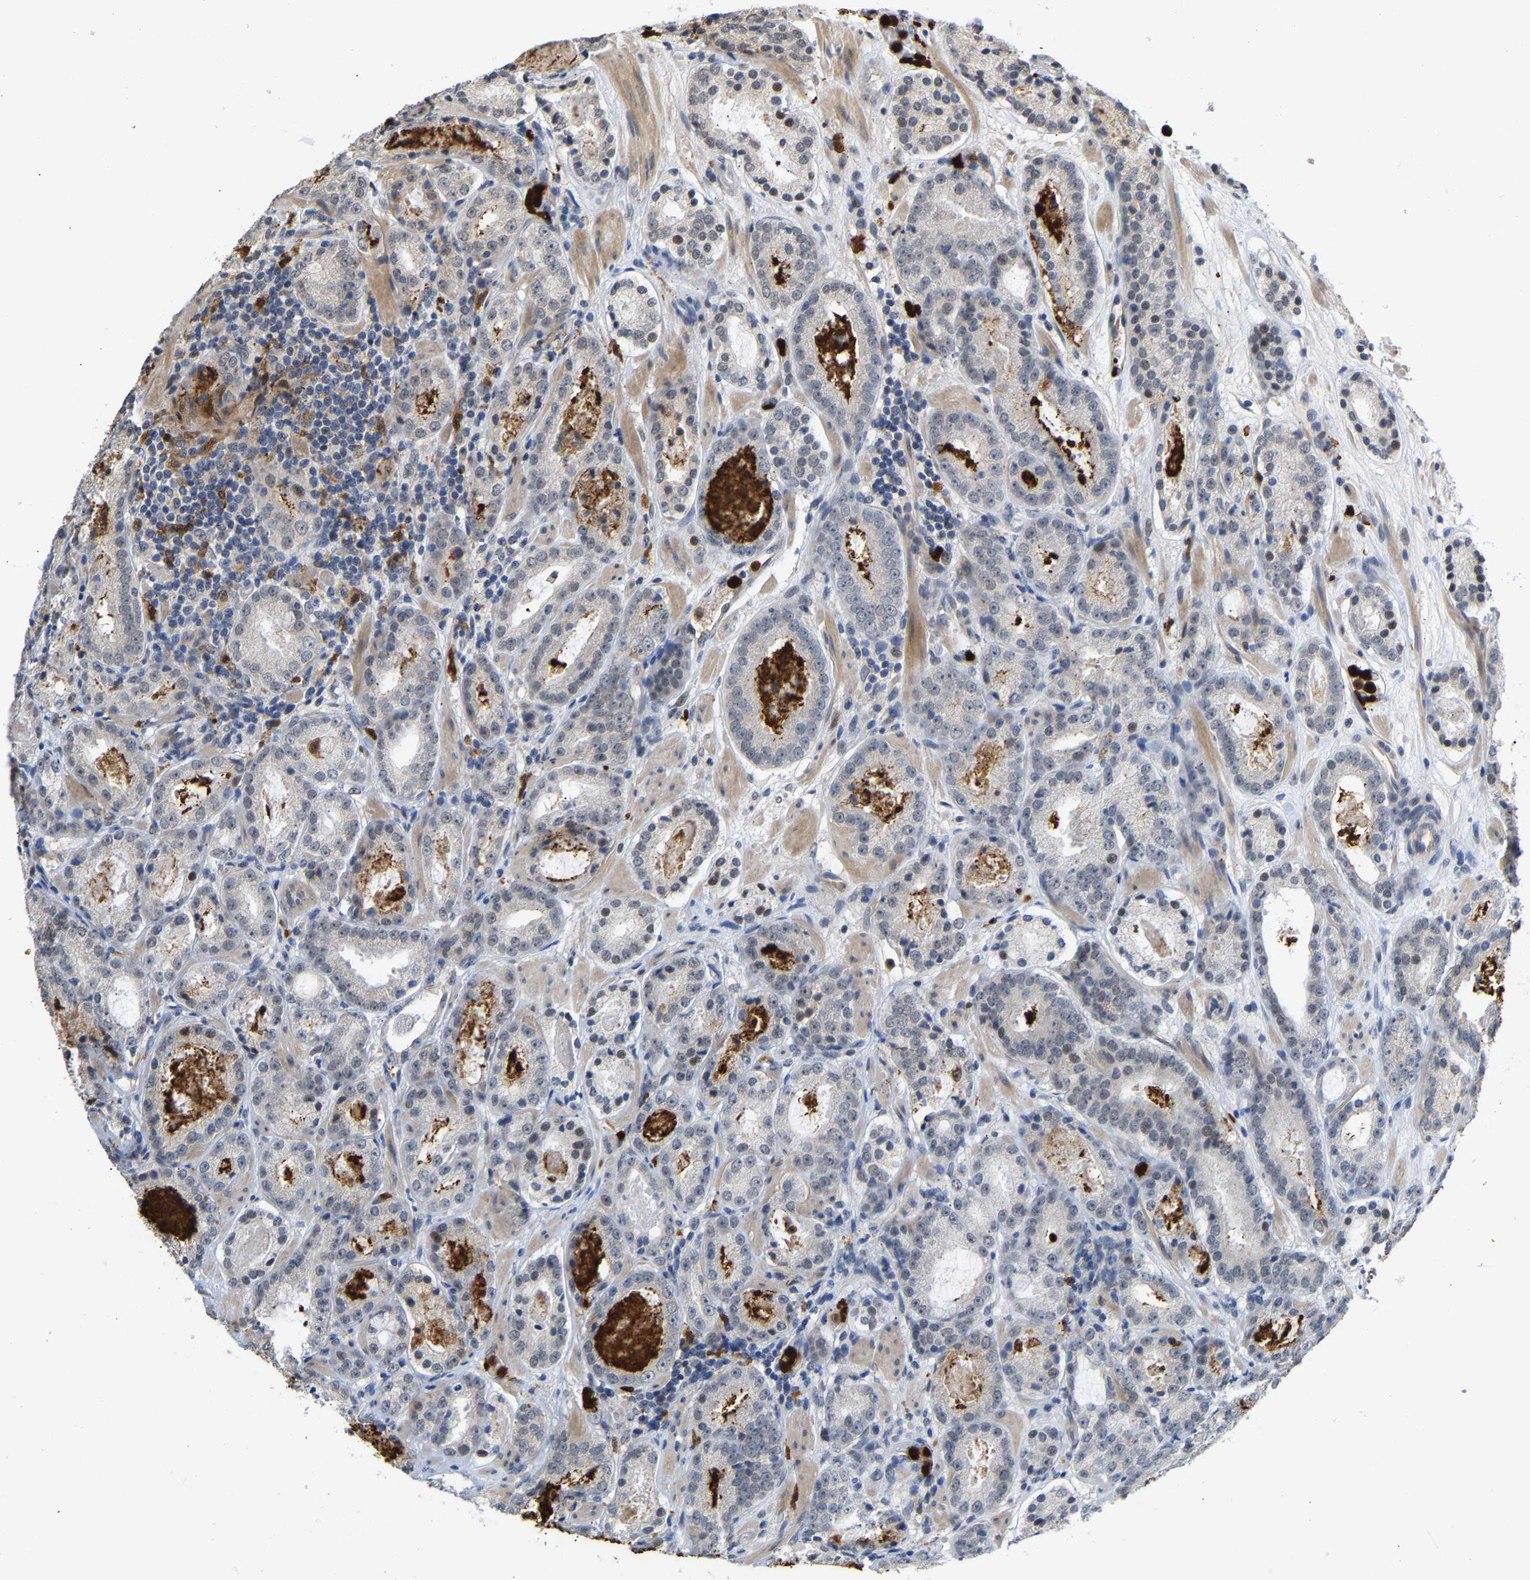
{"staining": {"intensity": "moderate", "quantity": "<25%", "location": "nuclear"}, "tissue": "prostate cancer", "cell_type": "Tumor cells", "image_type": "cancer", "snomed": [{"axis": "morphology", "description": "Adenocarcinoma, Low grade"}, {"axis": "topography", "description": "Prostate"}], "caption": "Immunohistochemical staining of human prostate cancer (adenocarcinoma (low-grade)) displays low levels of moderate nuclear protein expression in about <25% of tumor cells.", "gene": "TDRD7", "patient": {"sex": "male", "age": 69}}